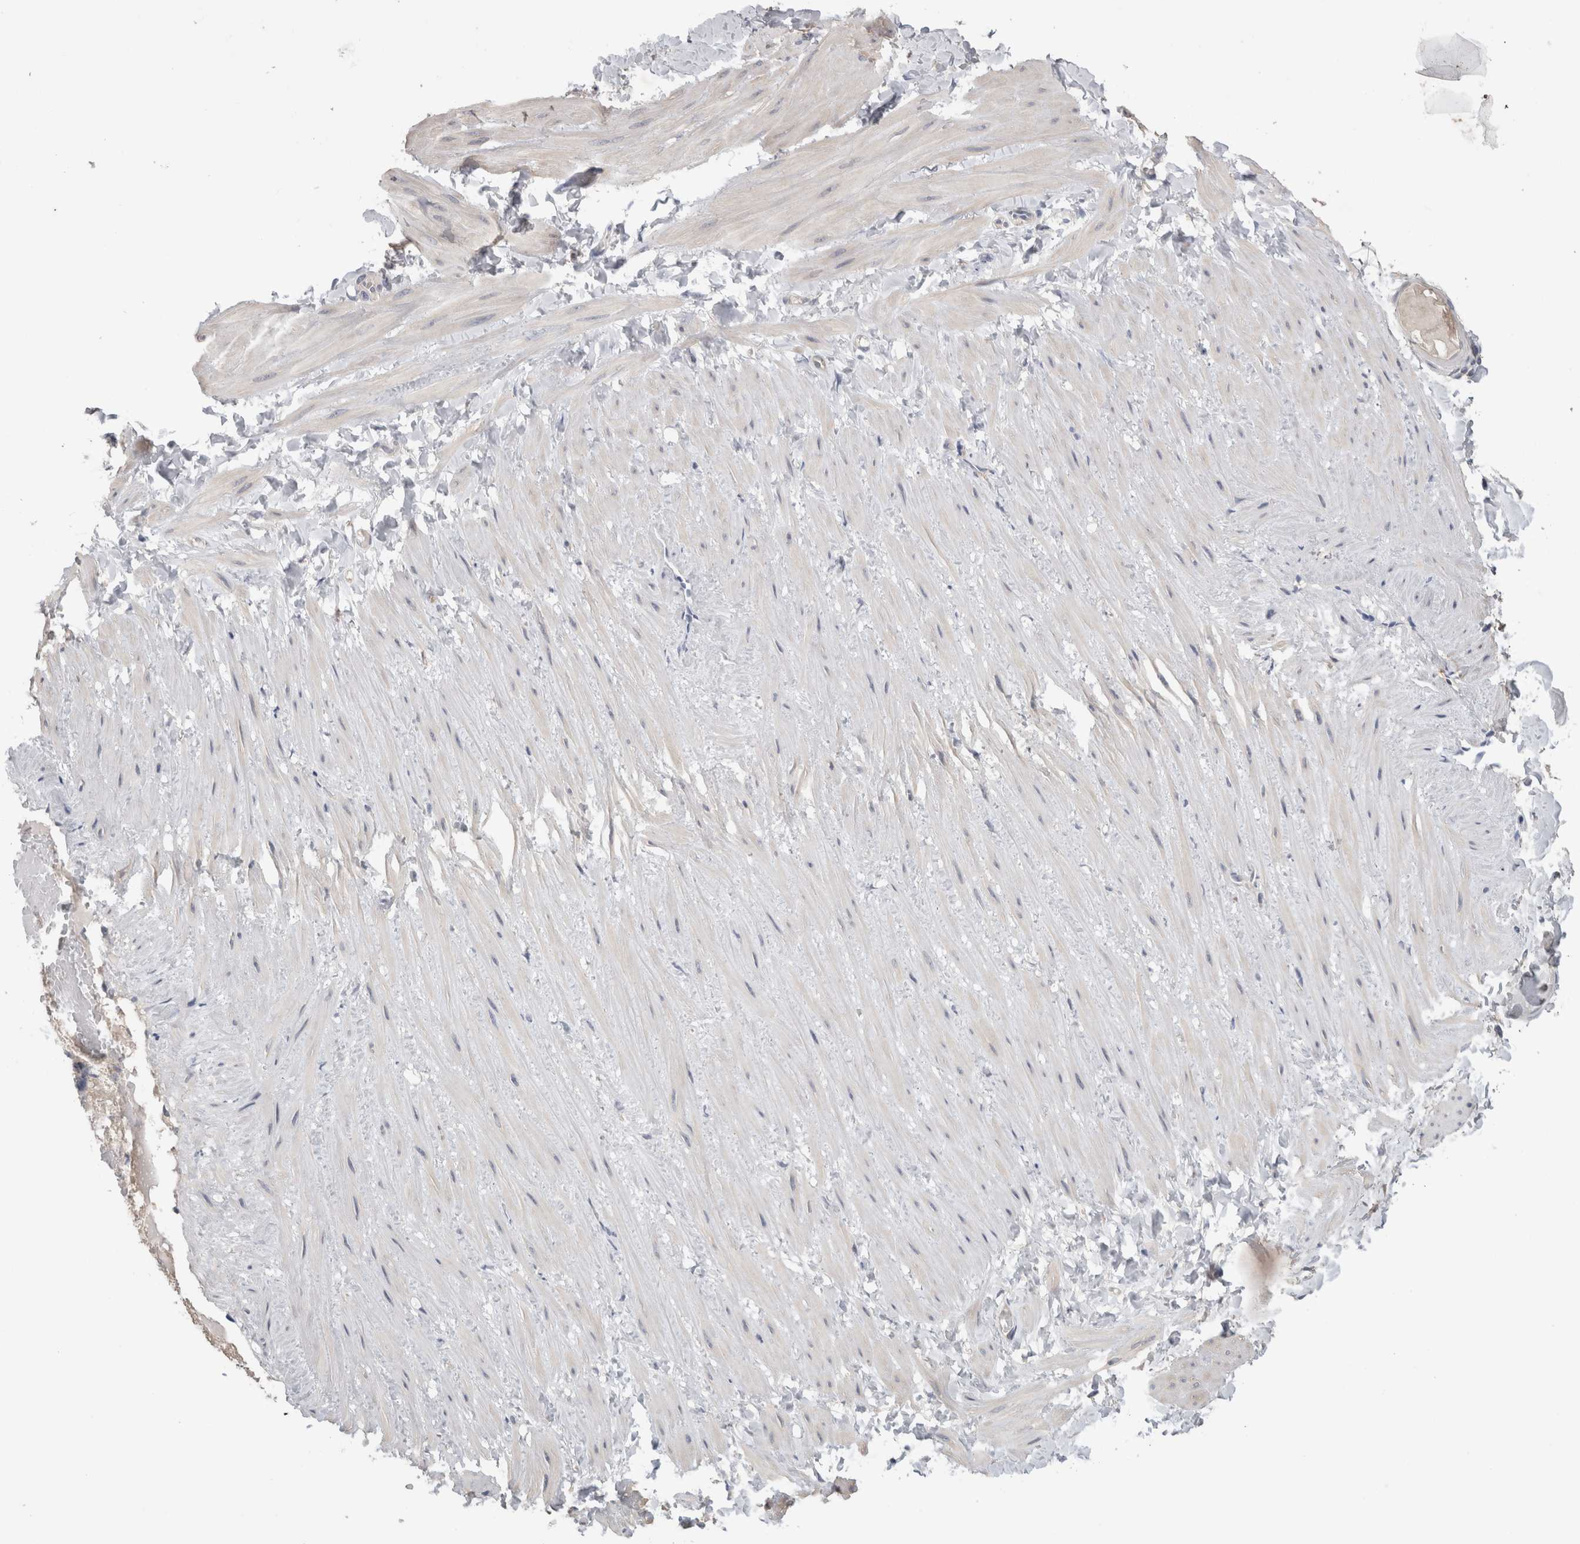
{"staining": {"intensity": "negative", "quantity": "none", "location": "none"}, "tissue": "soft tissue", "cell_type": "Fibroblasts", "image_type": "normal", "snomed": [{"axis": "morphology", "description": "Normal tissue, NOS"}, {"axis": "topography", "description": "Adipose tissue"}, {"axis": "topography", "description": "Vascular tissue"}, {"axis": "topography", "description": "Peripheral nerve tissue"}], "caption": "IHC of unremarkable human soft tissue exhibits no positivity in fibroblasts. (DAB immunohistochemistry (IHC), high magnification).", "gene": "OTOR", "patient": {"sex": "male", "age": 25}}